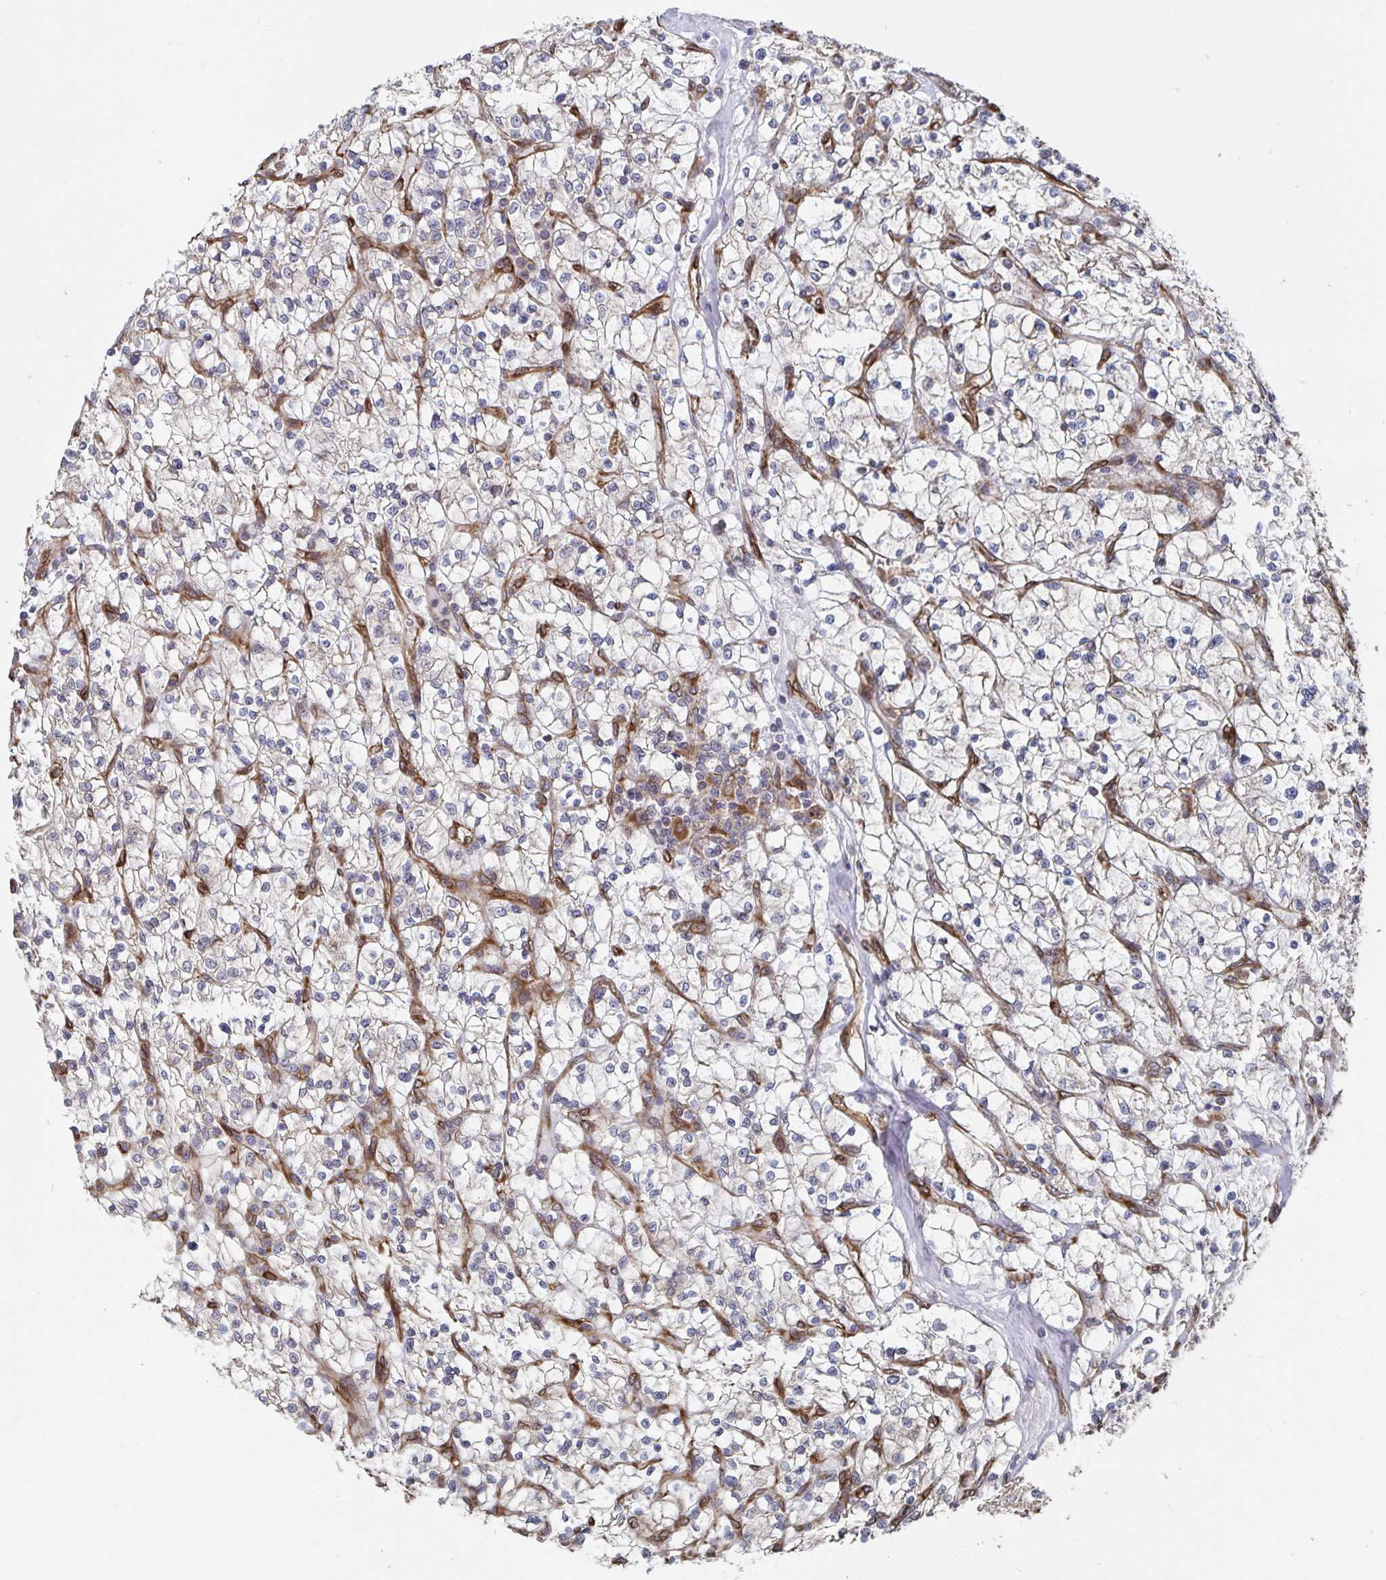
{"staining": {"intensity": "negative", "quantity": "none", "location": "none"}, "tissue": "renal cancer", "cell_type": "Tumor cells", "image_type": "cancer", "snomed": [{"axis": "morphology", "description": "Adenocarcinoma, NOS"}, {"axis": "topography", "description": "Kidney"}], "caption": "Immunohistochemistry image of neoplastic tissue: human adenocarcinoma (renal) stained with DAB reveals no significant protein expression in tumor cells. The staining is performed using DAB (3,3'-diaminobenzidine) brown chromogen with nuclei counter-stained in using hematoxylin.", "gene": "BCAP29", "patient": {"sex": "female", "age": 64}}